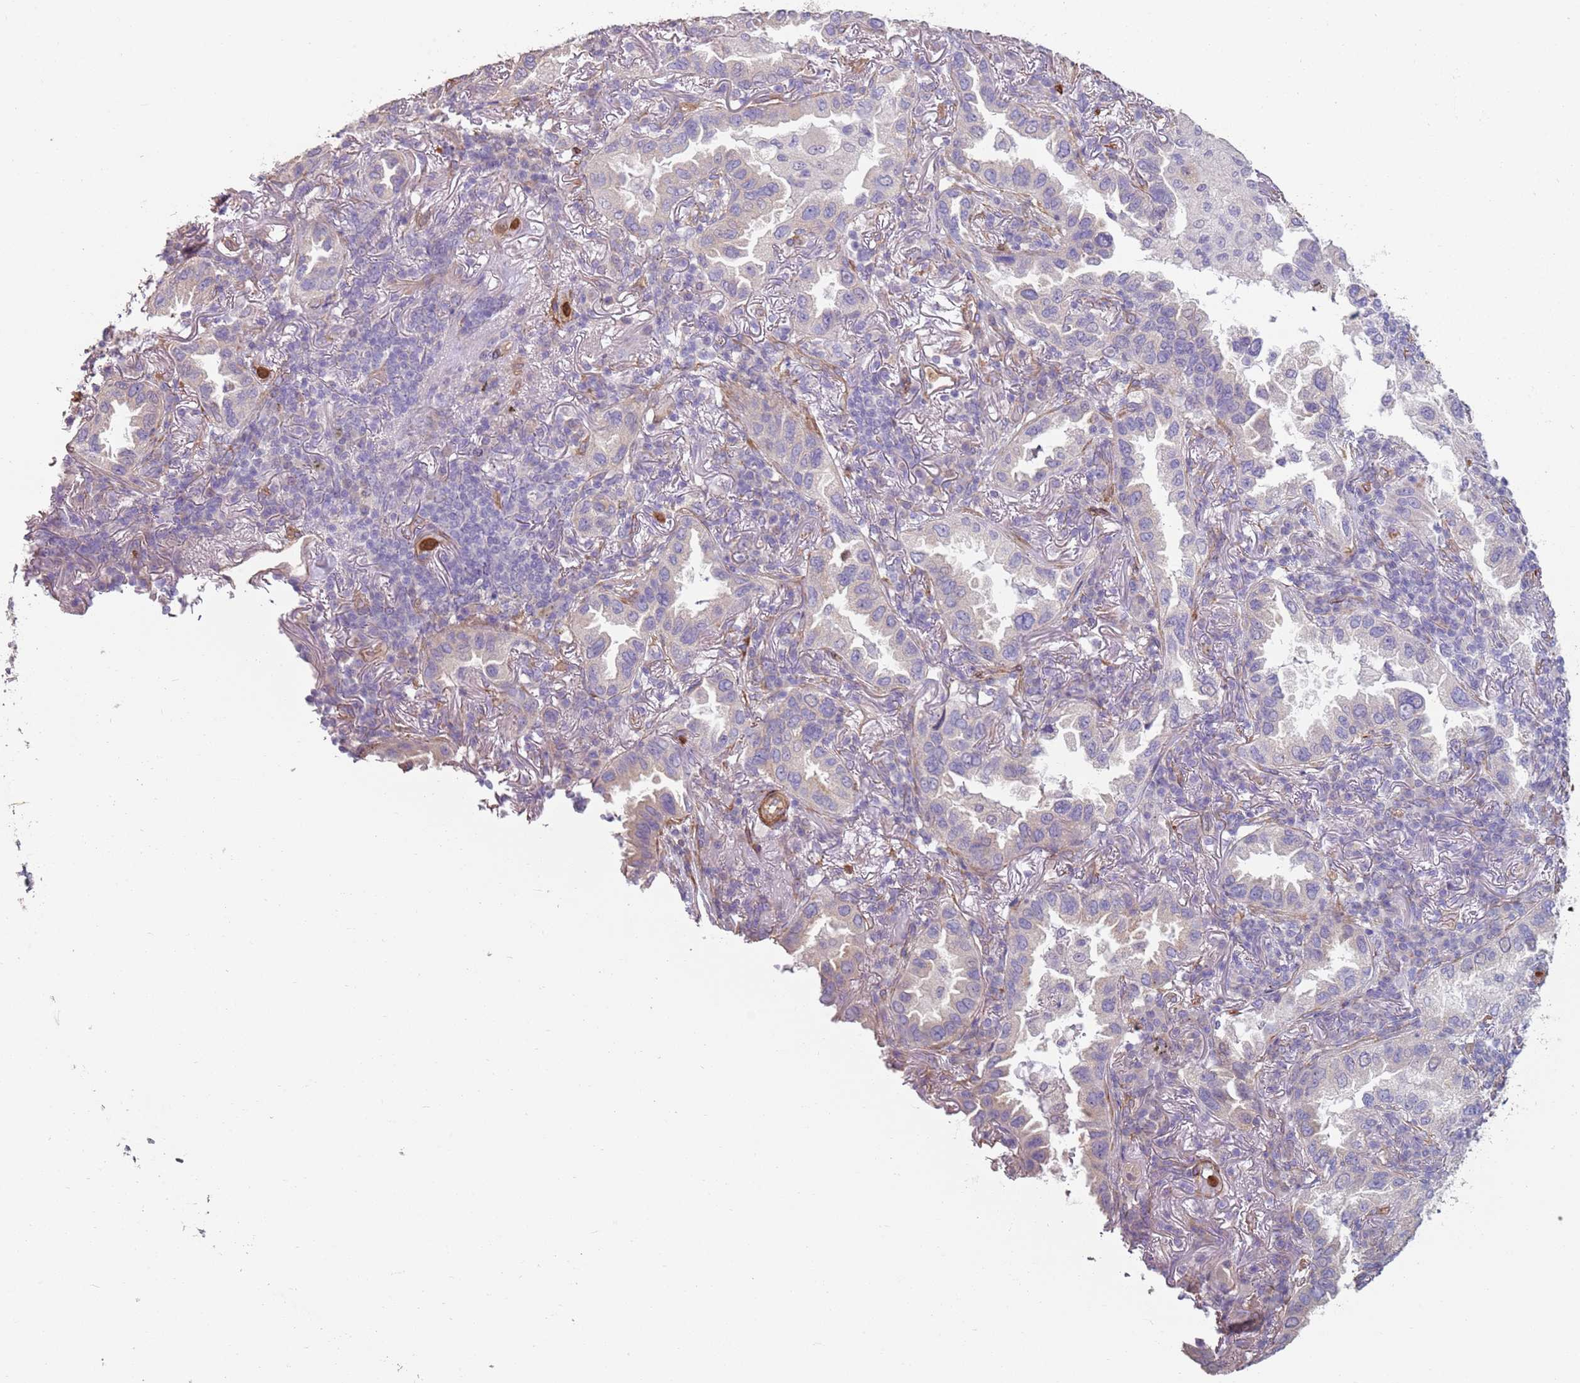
{"staining": {"intensity": "weak", "quantity": "<25%", "location": "cytoplasmic/membranous"}, "tissue": "lung cancer", "cell_type": "Tumor cells", "image_type": "cancer", "snomed": [{"axis": "morphology", "description": "Adenocarcinoma, NOS"}, {"axis": "topography", "description": "Lung"}], "caption": "The IHC photomicrograph has no significant staining in tumor cells of adenocarcinoma (lung) tissue.", "gene": "PHLPP2", "patient": {"sex": "female", "age": 69}}